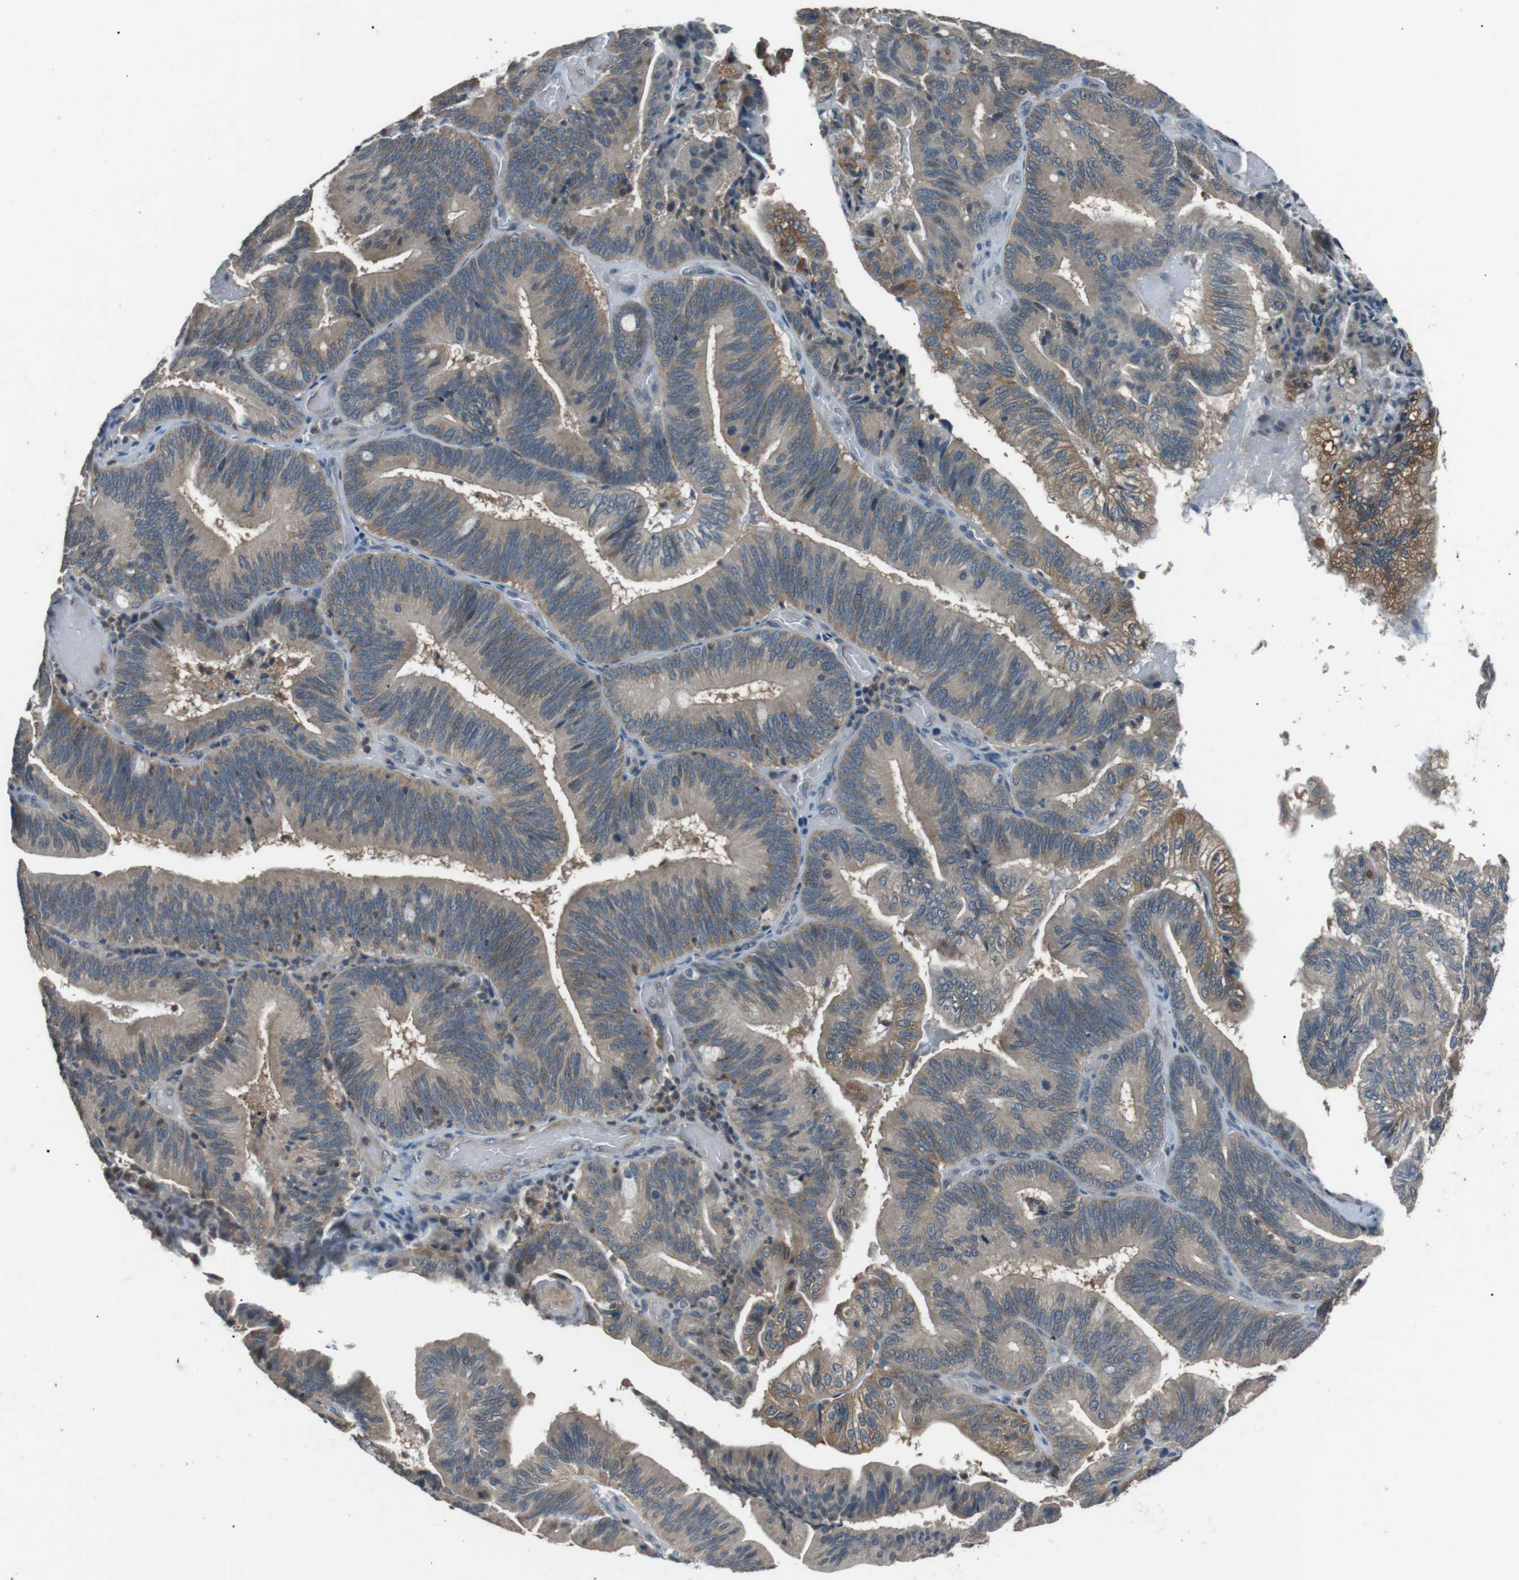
{"staining": {"intensity": "weak", "quantity": ">75%", "location": "cytoplasmic/membranous"}, "tissue": "pancreatic cancer", "cell_type": "Tumor cells", "image_type": "cancer", "snomed": [{"axis": "morphology", "description": "Adenocarcinoma, NOS"}, {"axis": "topography", "description": "Pancreas"}], "caption": "Immunohistochemistry staining of pancreatic cancer (adenocarcinoma), which exhibits low levels of weak cytoplasmic/membranous positivity in approximately >75% of tumor cells indicating weak cytoplasmic/membranous protein positivity. The staining was performed using DAB (3,3'-diaminobenzidine) (brown) for protein detection and nuclei were counterstained in hematoxylin (blue).", "gene": "NEK7", "patient": {"sex": "male", "age": 82}}